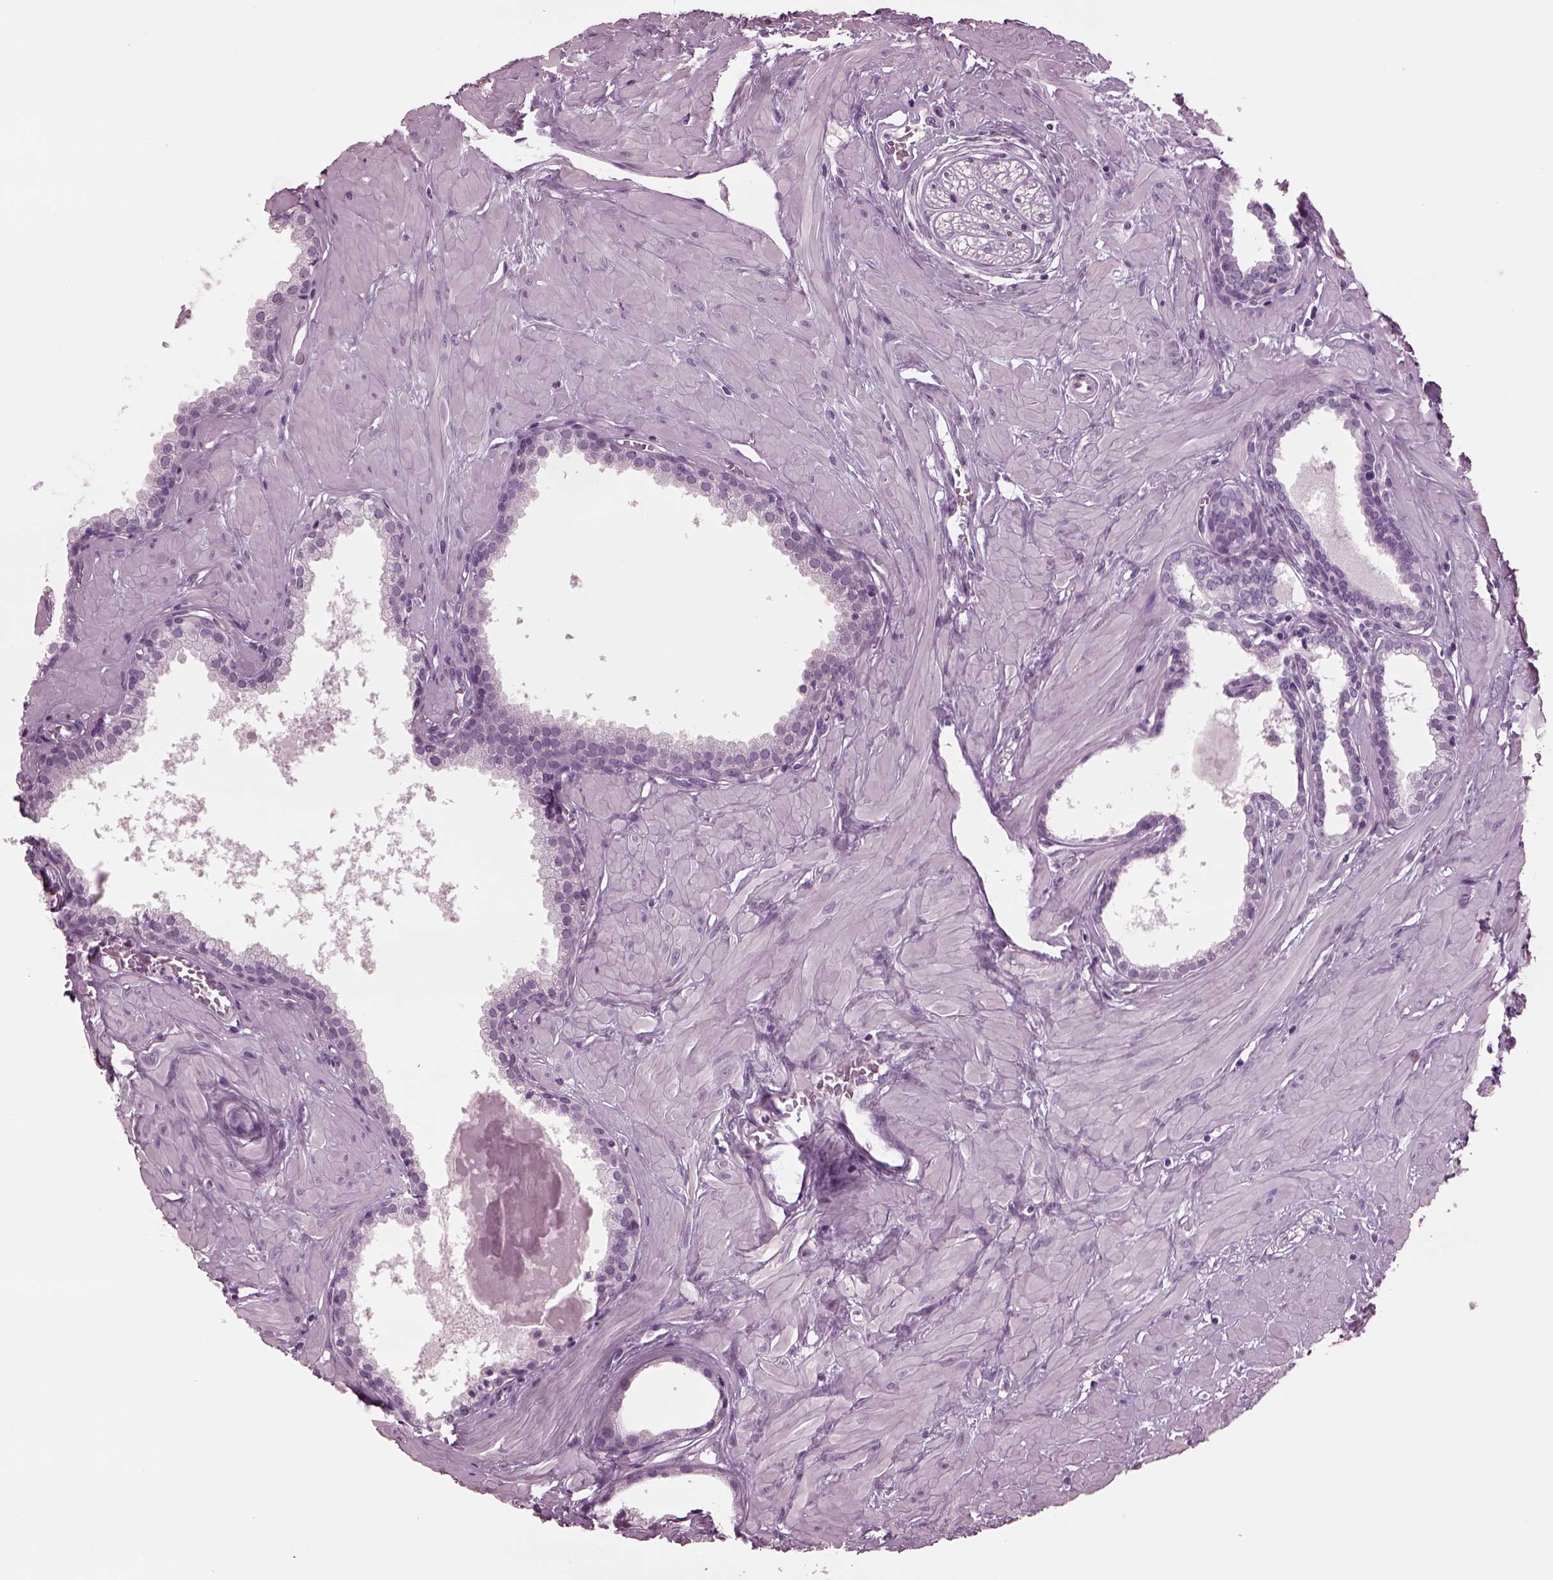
{"staining": {"intensity": "negative", "quantity": "none", "location": "none"}, "tissue": "prostate", "cell_type": "Glandular cells", "image_type": "normal", "snomed": [{"axis": "morphology", "description": "Normal tissue, NOS"}, {"axis": "topography", "description": "Prostate"}], "caption": "Immunohistochemistry (IHC) photomicrograph of normal prostate: prostate stained with DAB (3,3'-diaminobenzidine) displays no significant protein positivity in glandular cells. (Brightfield microscopy of DAB (3,3'-diaminobenzidine) immunohistochemistry at high magnification).", "gene": "TPPP2", "patient": {"sex": "male", "age": 48}}